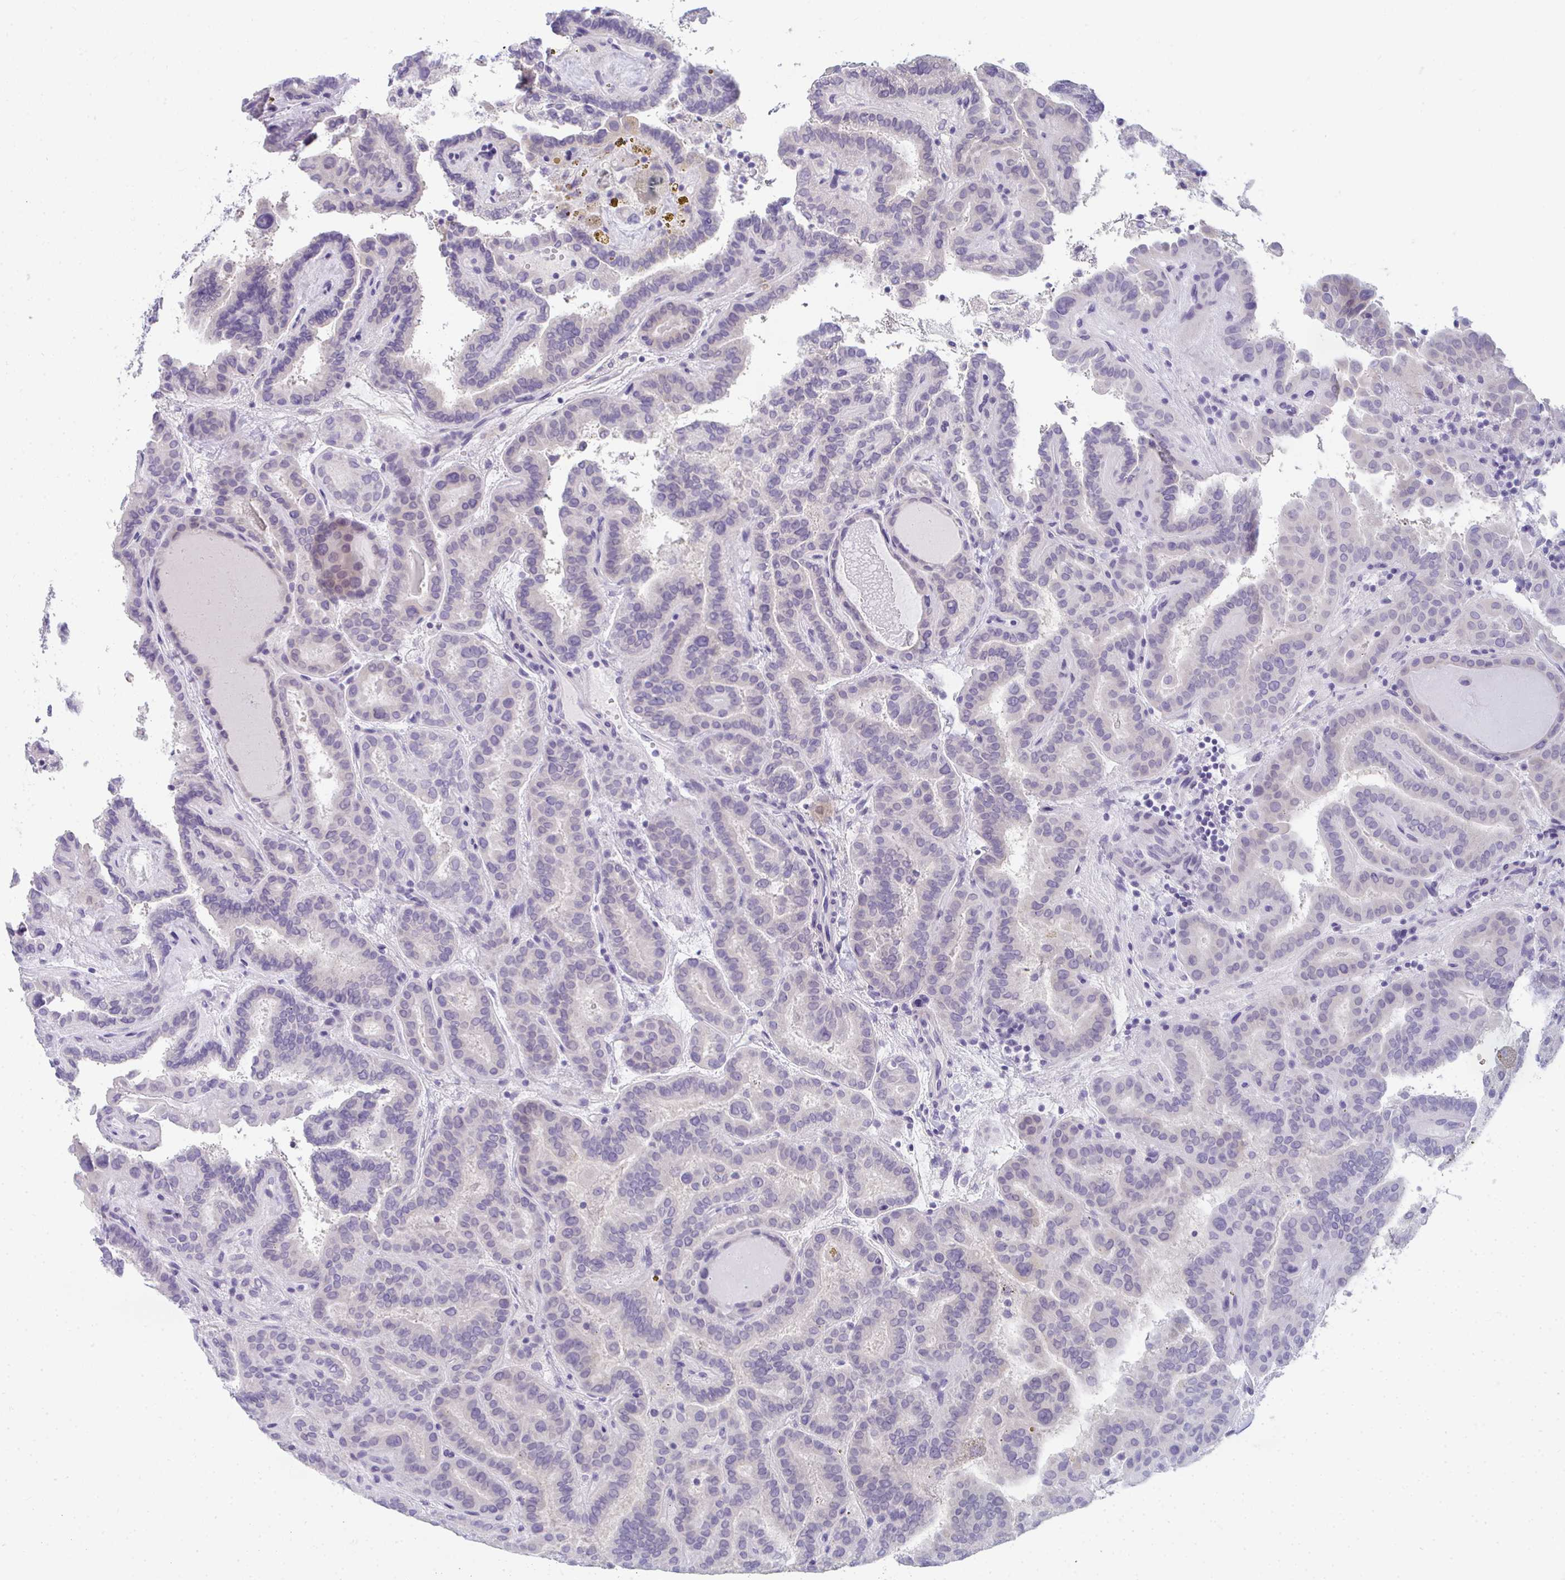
{"staining": {"intensity": "negative", "quantity": "none", "location": "none"}, "tissue": "thyroid cancer", "cell_type": "Tumor cells", "image_type": "cancer", "snomed": [{"axis": "morphology", "description": "Papillary adenocarcinoma, NOS"}, {"axis": "topography", "description": "Thyroid gland"}], "caption": "Thyroid papillary adenocarcinoma stained for a protein using immunohistochemistry shows no expression tumor cells.", "gene": "TTC30B", "patient": {"sex": "female", "age": 46}}